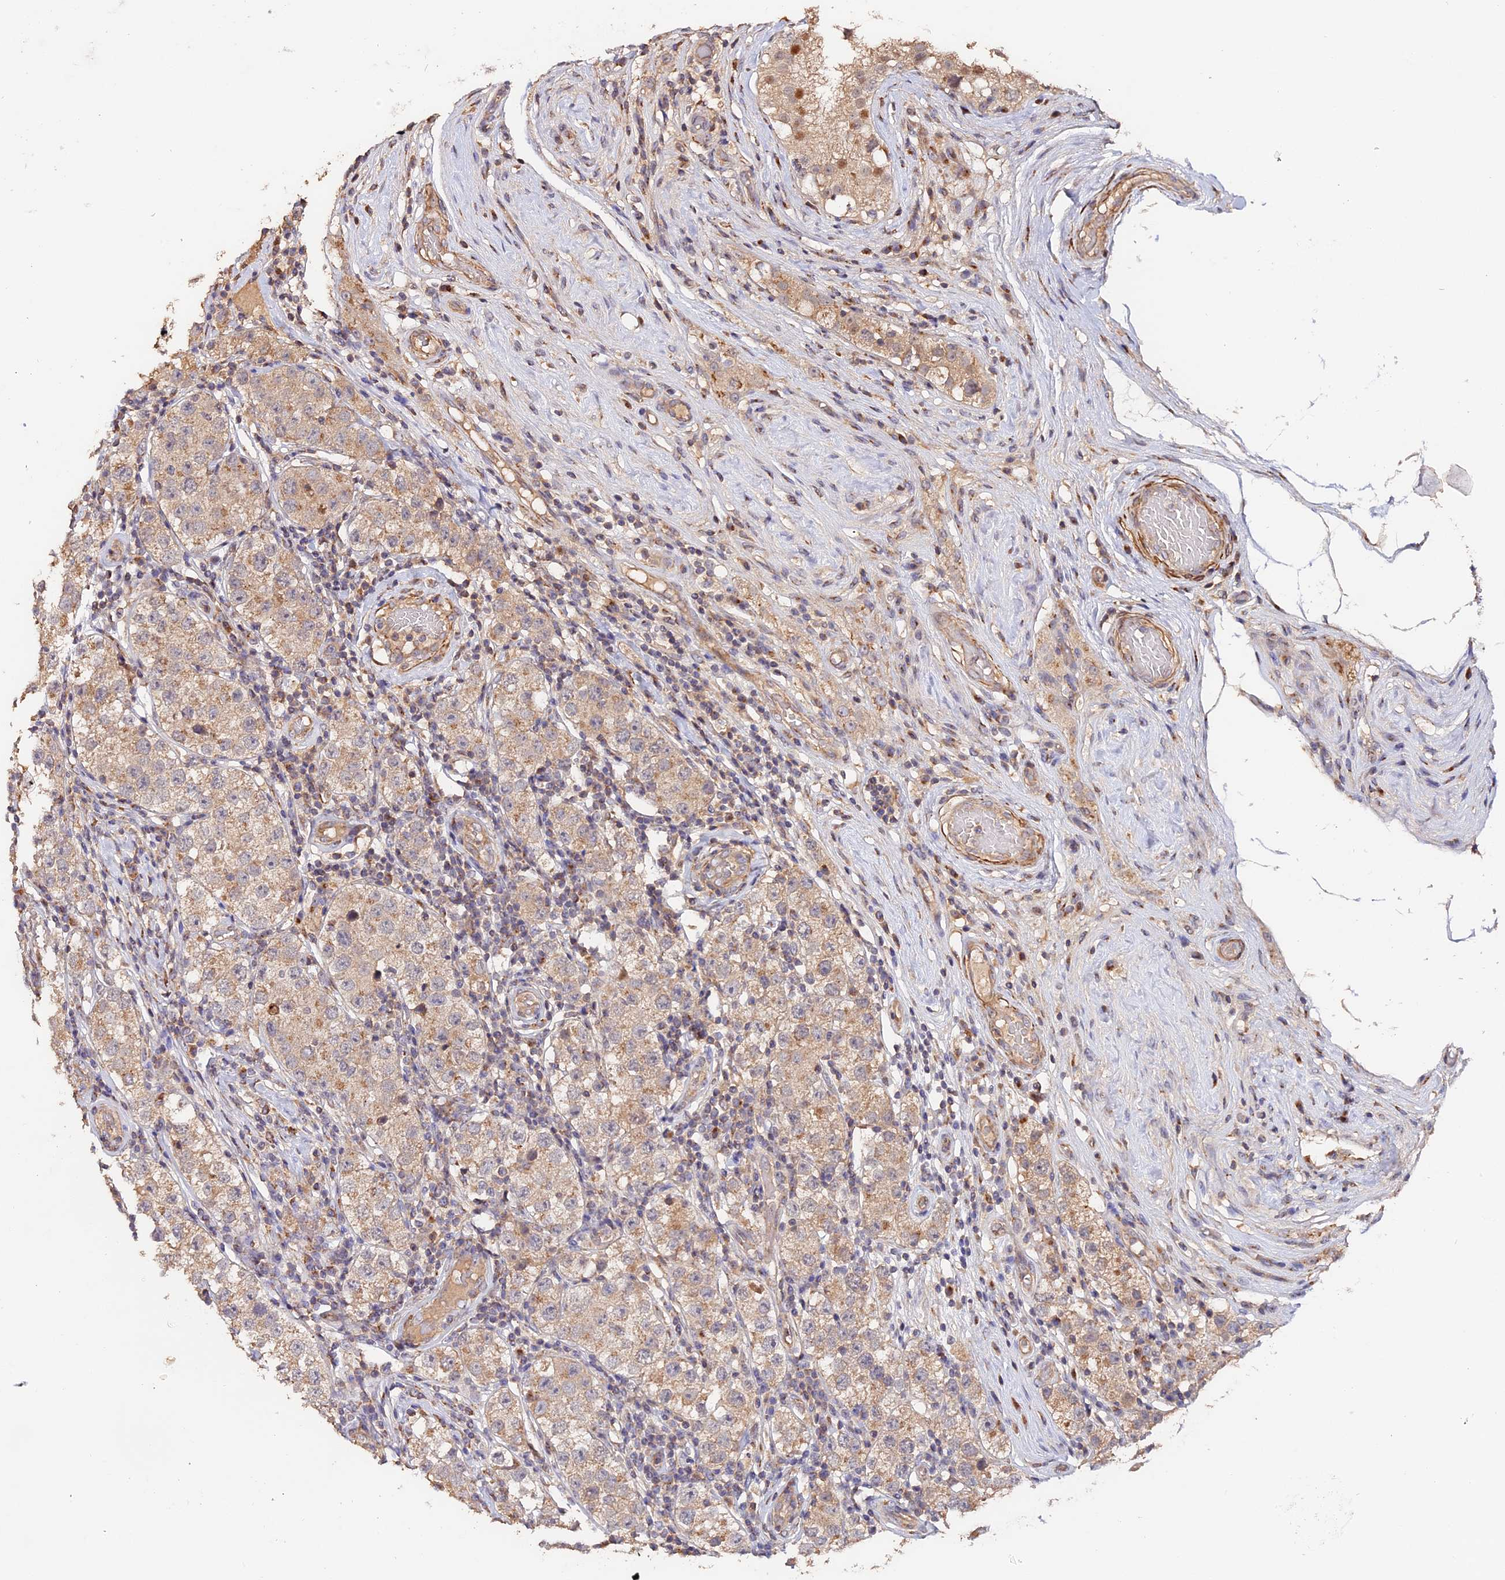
{"staining": {"intensity": "weak", "quantity": ">75%", "location": "cytoplasmic/membranous"}, "tissue": "testis cancer", "cell_type": "Tumor cells", "image_type": "cancer", "snomed": [{"axis": "morphology", "description": "Seminoma, NOS"}, {"axis": "topography", "description": "Testis"}], "caption": "Immunohistochemistry (IHC) image of human testis cancer (seminoma) stained for a protein (brown), which reveals low levels of weak cytoplasmic/membranous positivity in approximately >75% of tumor cells.", "gene": "TANGO6", "patient": {"sex": "male", "age": 34}}